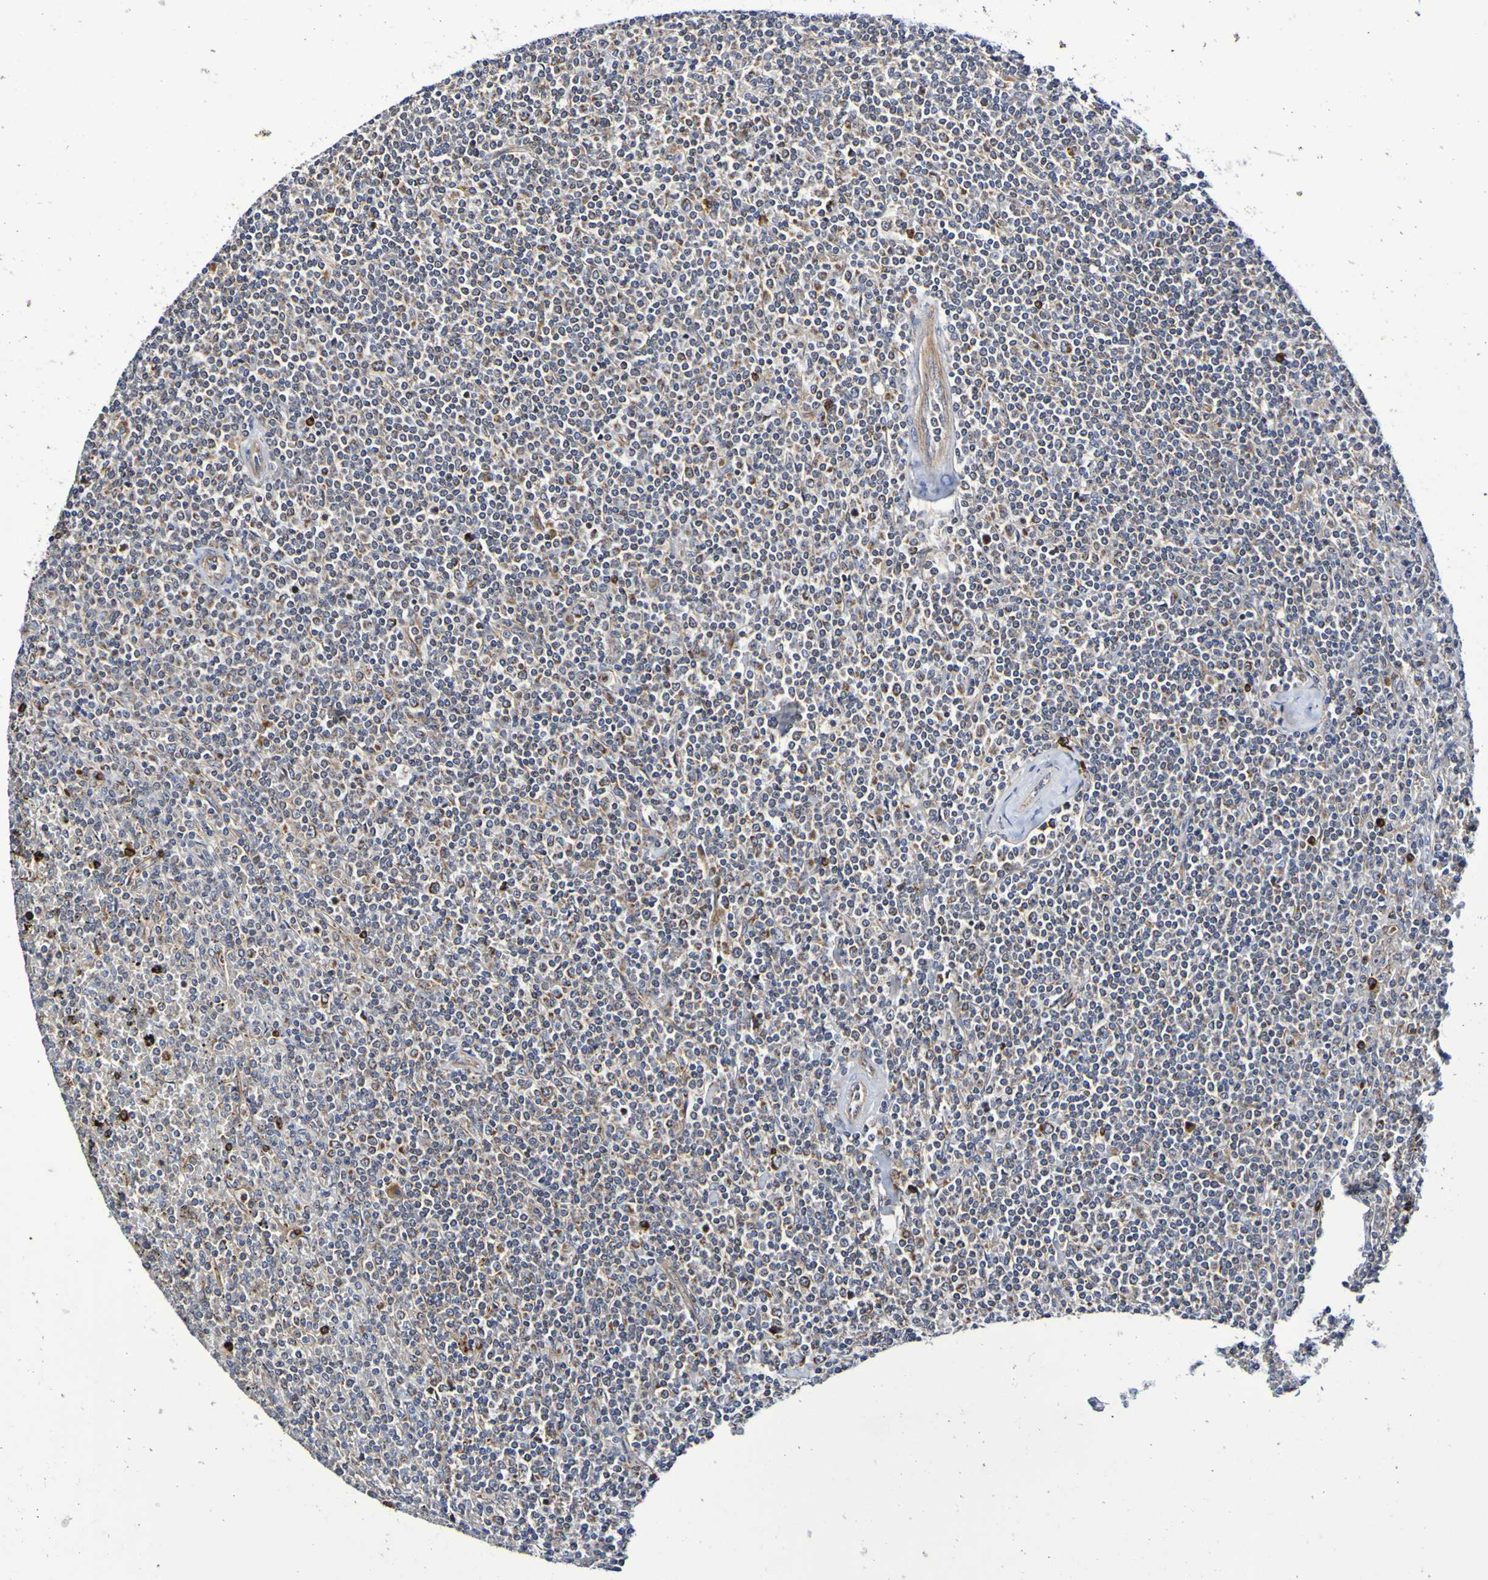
{"staining": {"intensity": "weak", "quantity": ">75%", "location": "cytoplasmic/membranous"}, "tissue": "lymphoma", "cell_type": "Tumor cells", "image_type": "cancer", "snomed": [{"axis": "morphology", "description": "Malignant lymphoma, non-Hodgkin's type, Low grade"}, {"axis": "topography", "description": "Spleen"}], "caption": "Approximately >75% of tumor cells in human low-grade malignant lymphoma, non-Hodgkin's type demonstrate weak cytoplasmic/membranous protein staining as visualized by brown immunohistochemical staining.", "gene": "GJB1", "patient": {"sex": "female", "age": 19}}